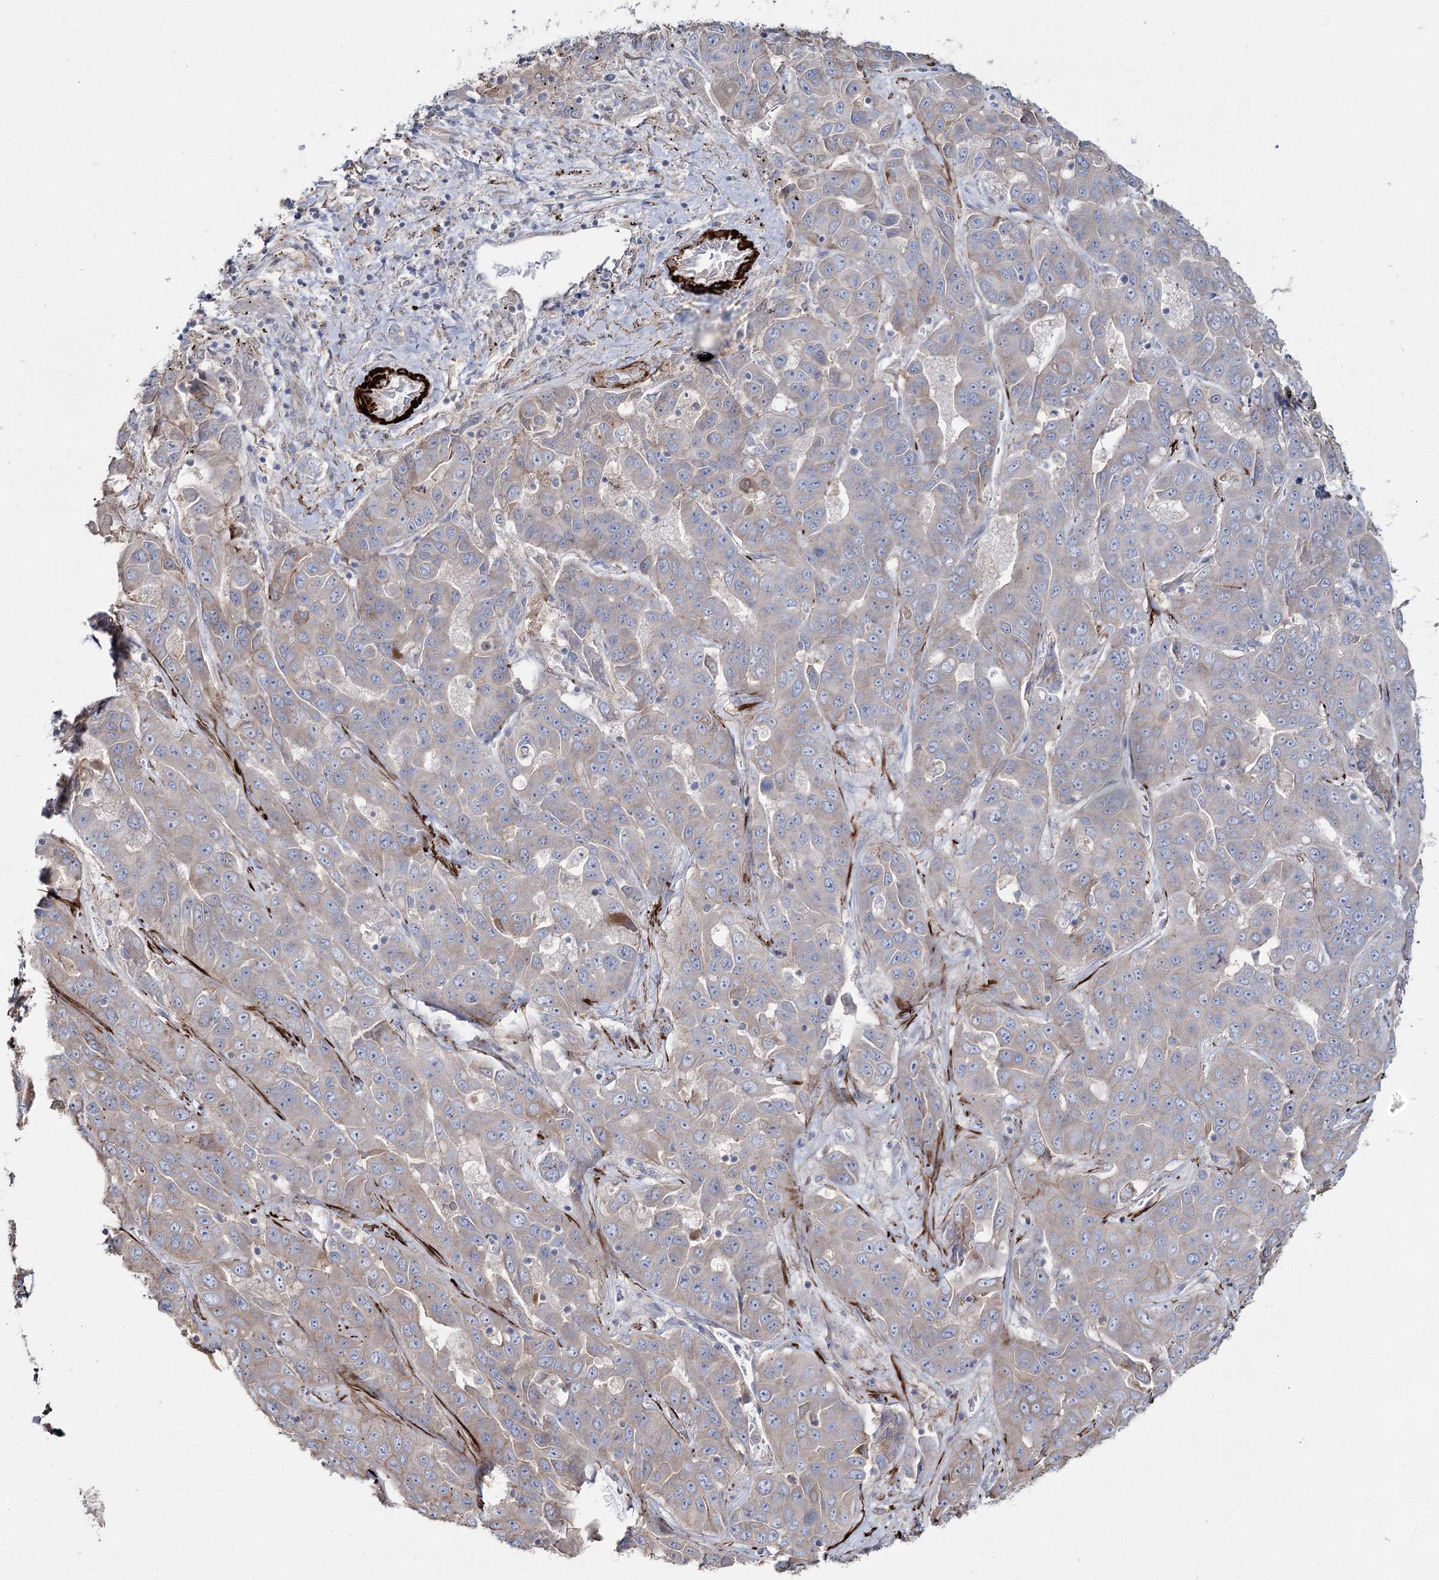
{"staining": {"intensity": "negative", "quantity": "none", "location": "none"}, "tissue": "liver cancer", "cell_type": "Tumor cells", "image_type": "cancer", "snomed": [{"axis": "morphology", "description": "Cholangiocarcinoma"}, {"axis": "topography", "description": "Liver"}], "caption": "Tumor cells are negative for protein expression in human liver cancer.", "gene": "SUMF1", "patient": {"sex": "female", "age": 52}}